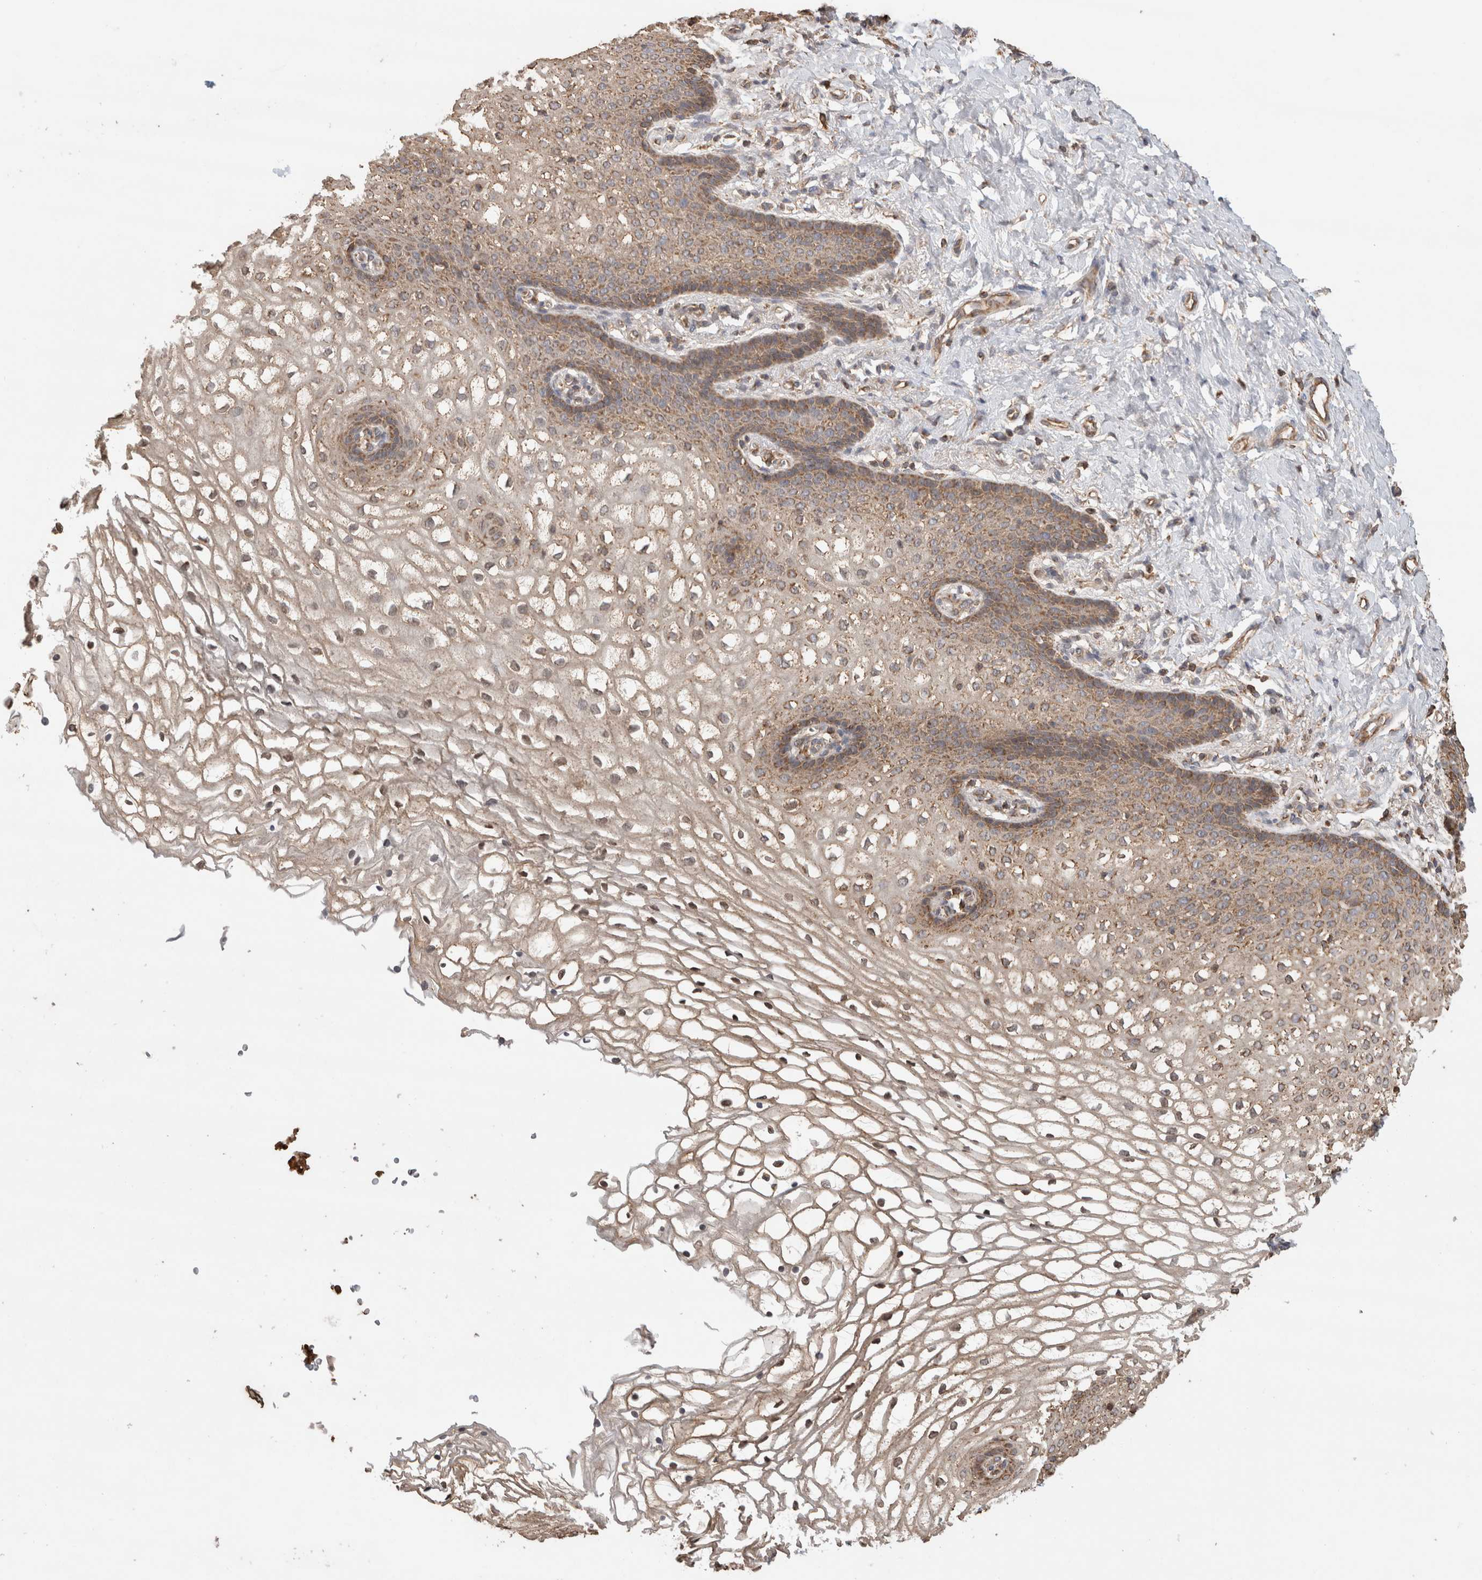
{"staining": {"intensity": "moderate", "quantity": ">75%", "location": "cytoplasmic/membranous"}, "tissue": "vagina", "cell_type": "Squamous epithelial cells", "image_type": "normal", "snomed": [{"axis": "morphology", "description": "Normal tissue, NOS"}, {"axis": "topography", "description": "Vagina"}], "caption": "A histopathology image of vagina stained for a protein displays moderate cytoplasmic/membranous brown staining in squamous epithelial cells.", "gene": "IMMP2L", "patient": {"sex": "female", "age": 60}}